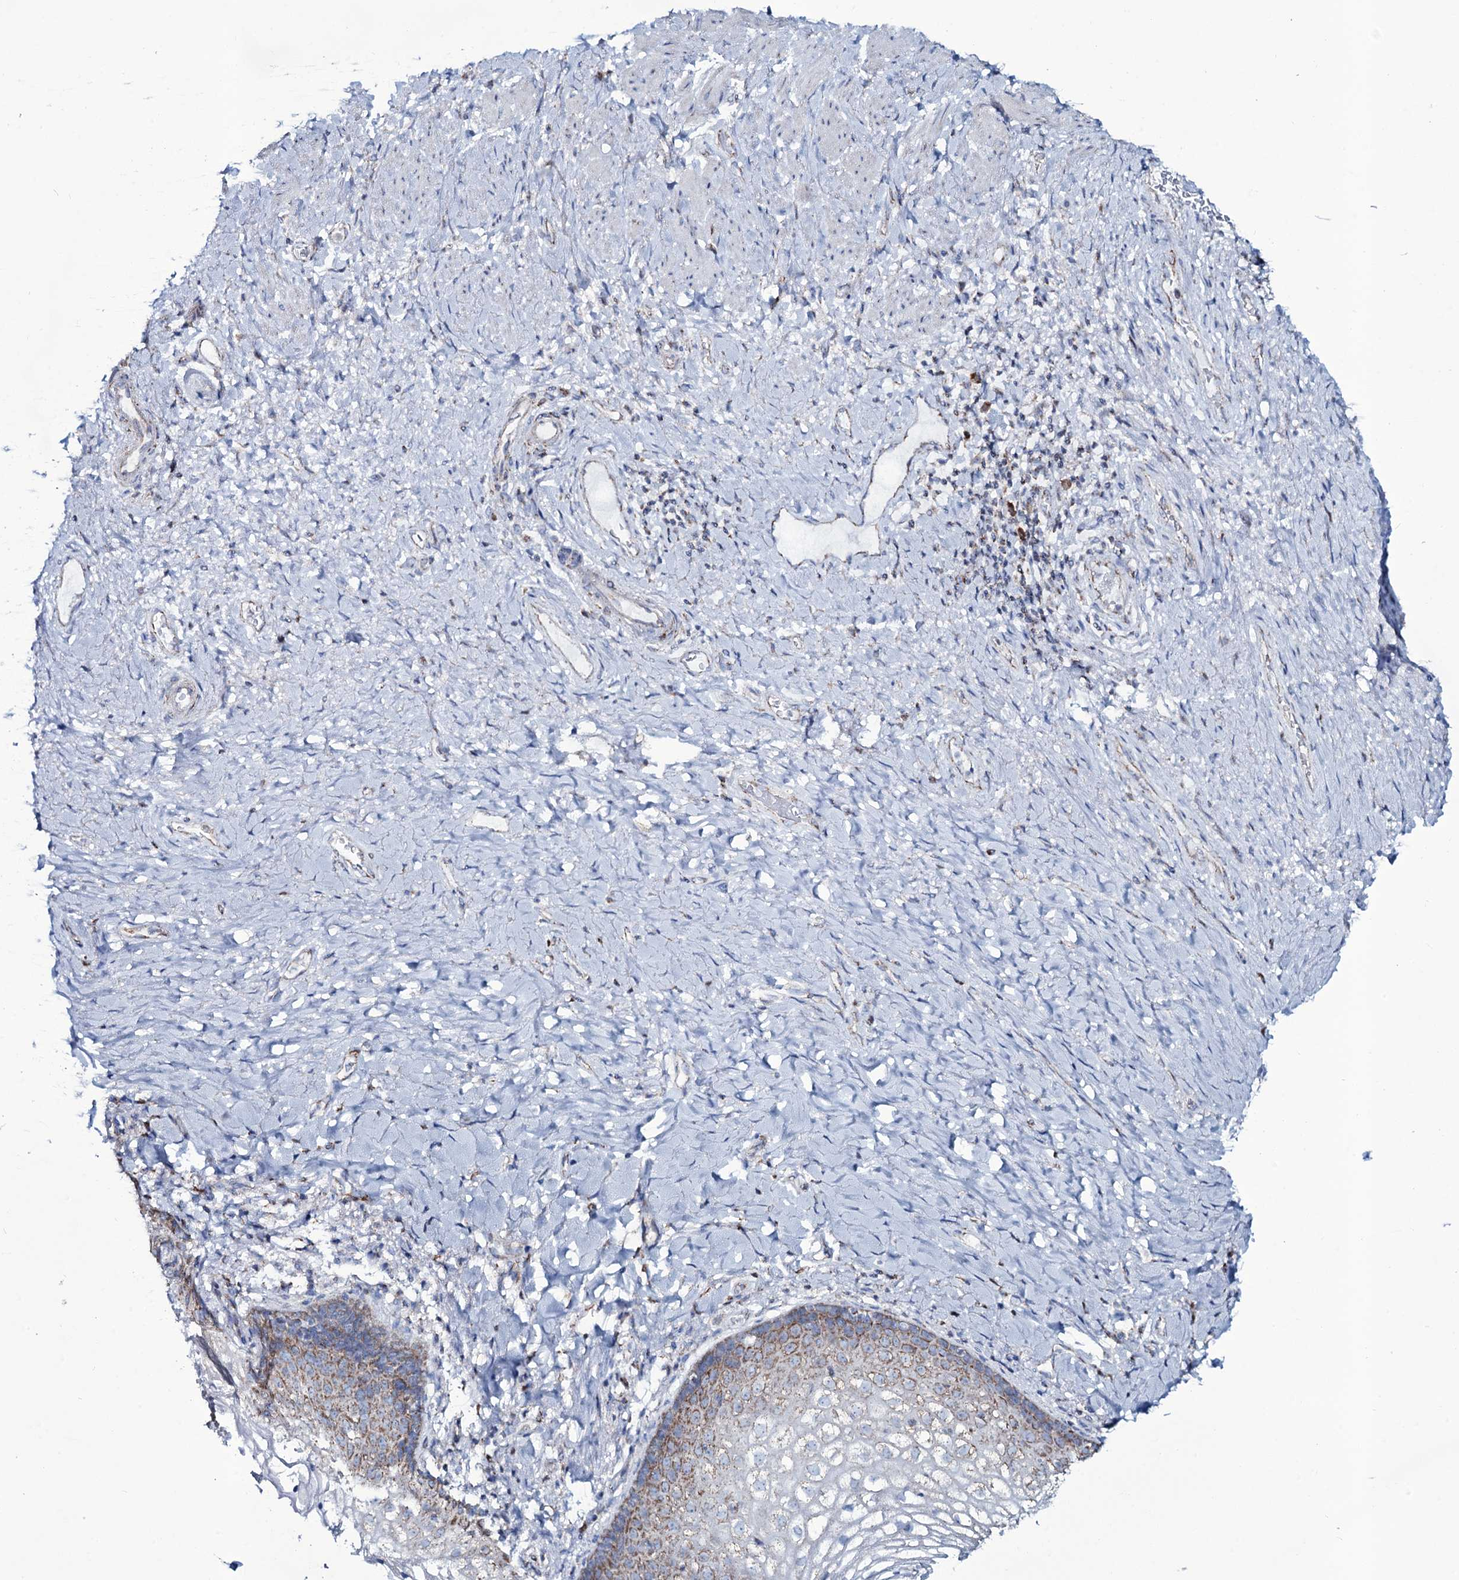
{"staining": {"intensity": "moderate", "quantity": "25%-75%", "location": "cytoplasmic/membranous"}, "tissue": "vagina", "cell_type": "Squamous epithelial cells", "image_type": "normal", "snomed": [{"axis": "morphology", "description": "Normal tissue, NOS"}, {"axis": "topography", "description": "Vagina"}], "caption": "Approximately 25%-75% of squamous epithelial cells in normal human vagina show moderate cytoplasmic/membranous protein staining as visualized by brown immunohistochemical staining.", "gene": "MRPS35", "patient": {"sex": "female", "age": 60}}